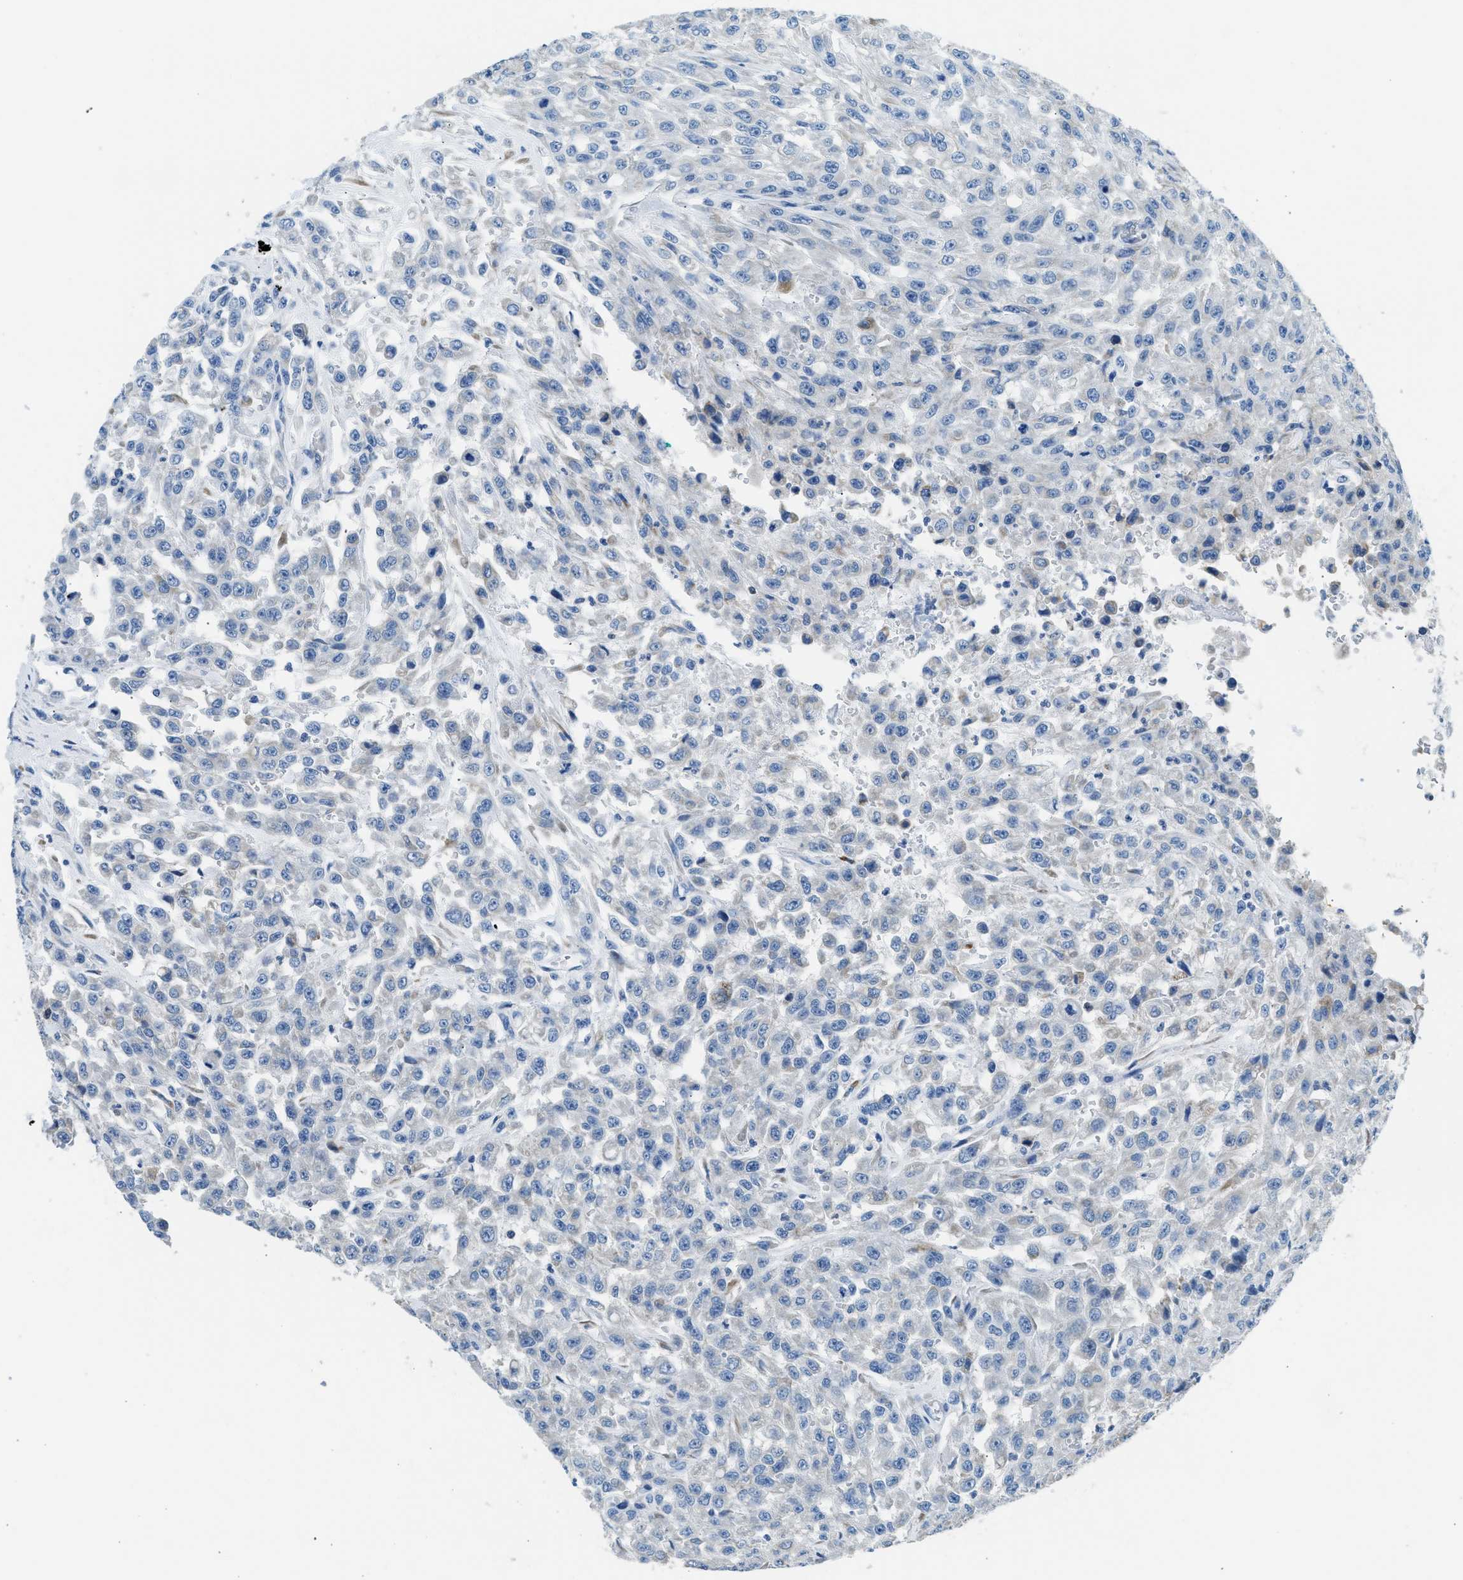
{"staining": {"intensity": "negative", "quantity": "none", "location": "none"}, "tissue": "urothelial cancer", "cell_type": "Tumor cells", "image_type": "cancer", "snomed": [{"axis": "morphology", "description": "Urothelial carcinoma, High grade"}, {"axis": "topography", "description": "Urinary bladder"}], "caption": "IHC photomicrograph of urothelial carcinoma (high-grade) stained for a protein (brown), which reveals no expression in tumor cells.", "gene": "CLDN18", "patient": {"sex": "male", "age": 46}}